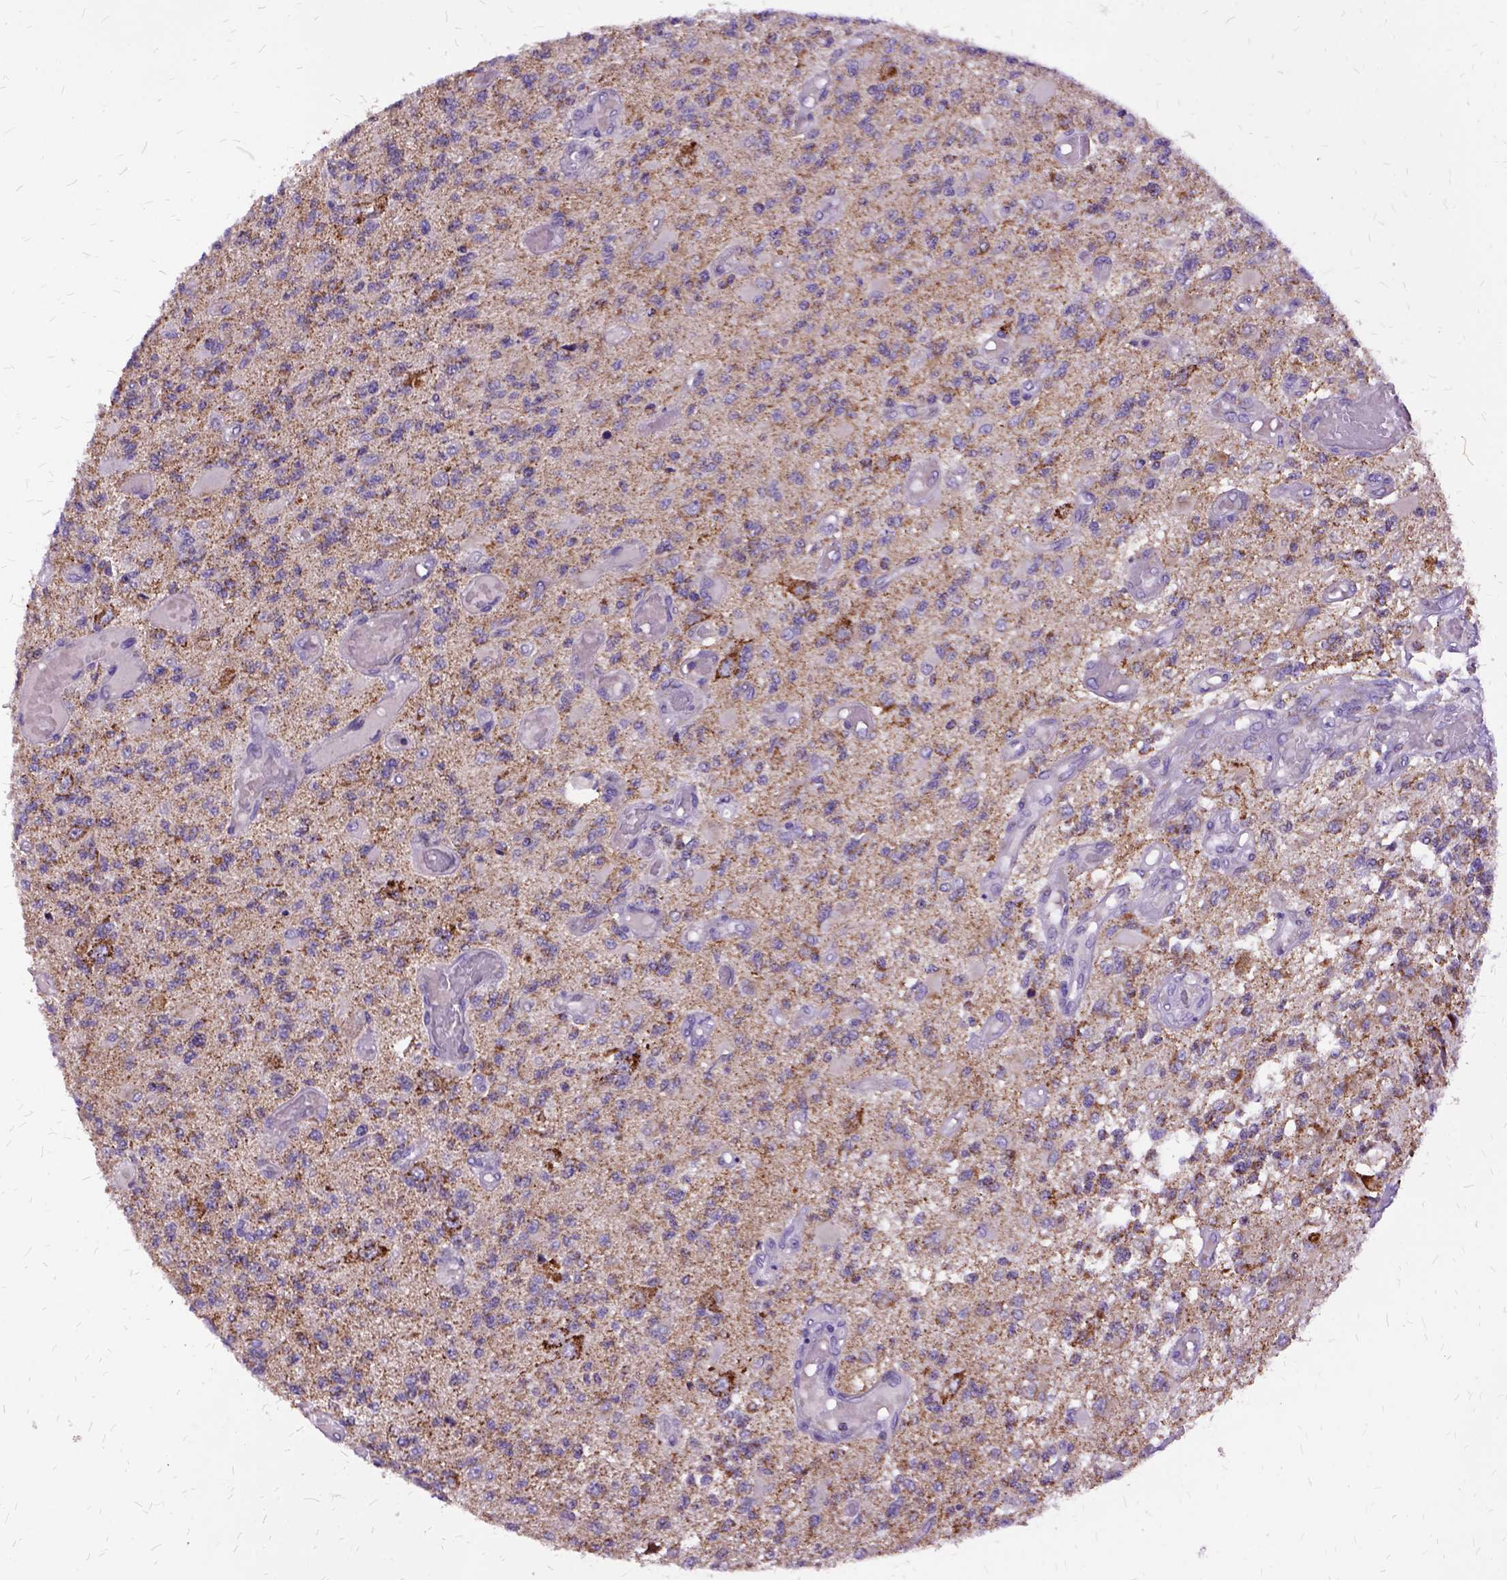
{"staining": {"intensity": "weak", "quantity": "25%-75%", "location": "cytoplasmic/membranous"}, "tissue": "glioma", "cell_type": "Tumor cells", "image_type": "cancer", "snomed": [{"axis": "morphology", "description": "Glioma, malignant, High grade"}, {"axis": "topography", "description": "Brain"}], "caption": "An image of human malignant glioma (high-grade) stained for a protein shows weak cytoplasmic/membranous brown staining in tumor cells.", "gene": "OXCT1", "patient": {"sex": "female", "age": 63}}